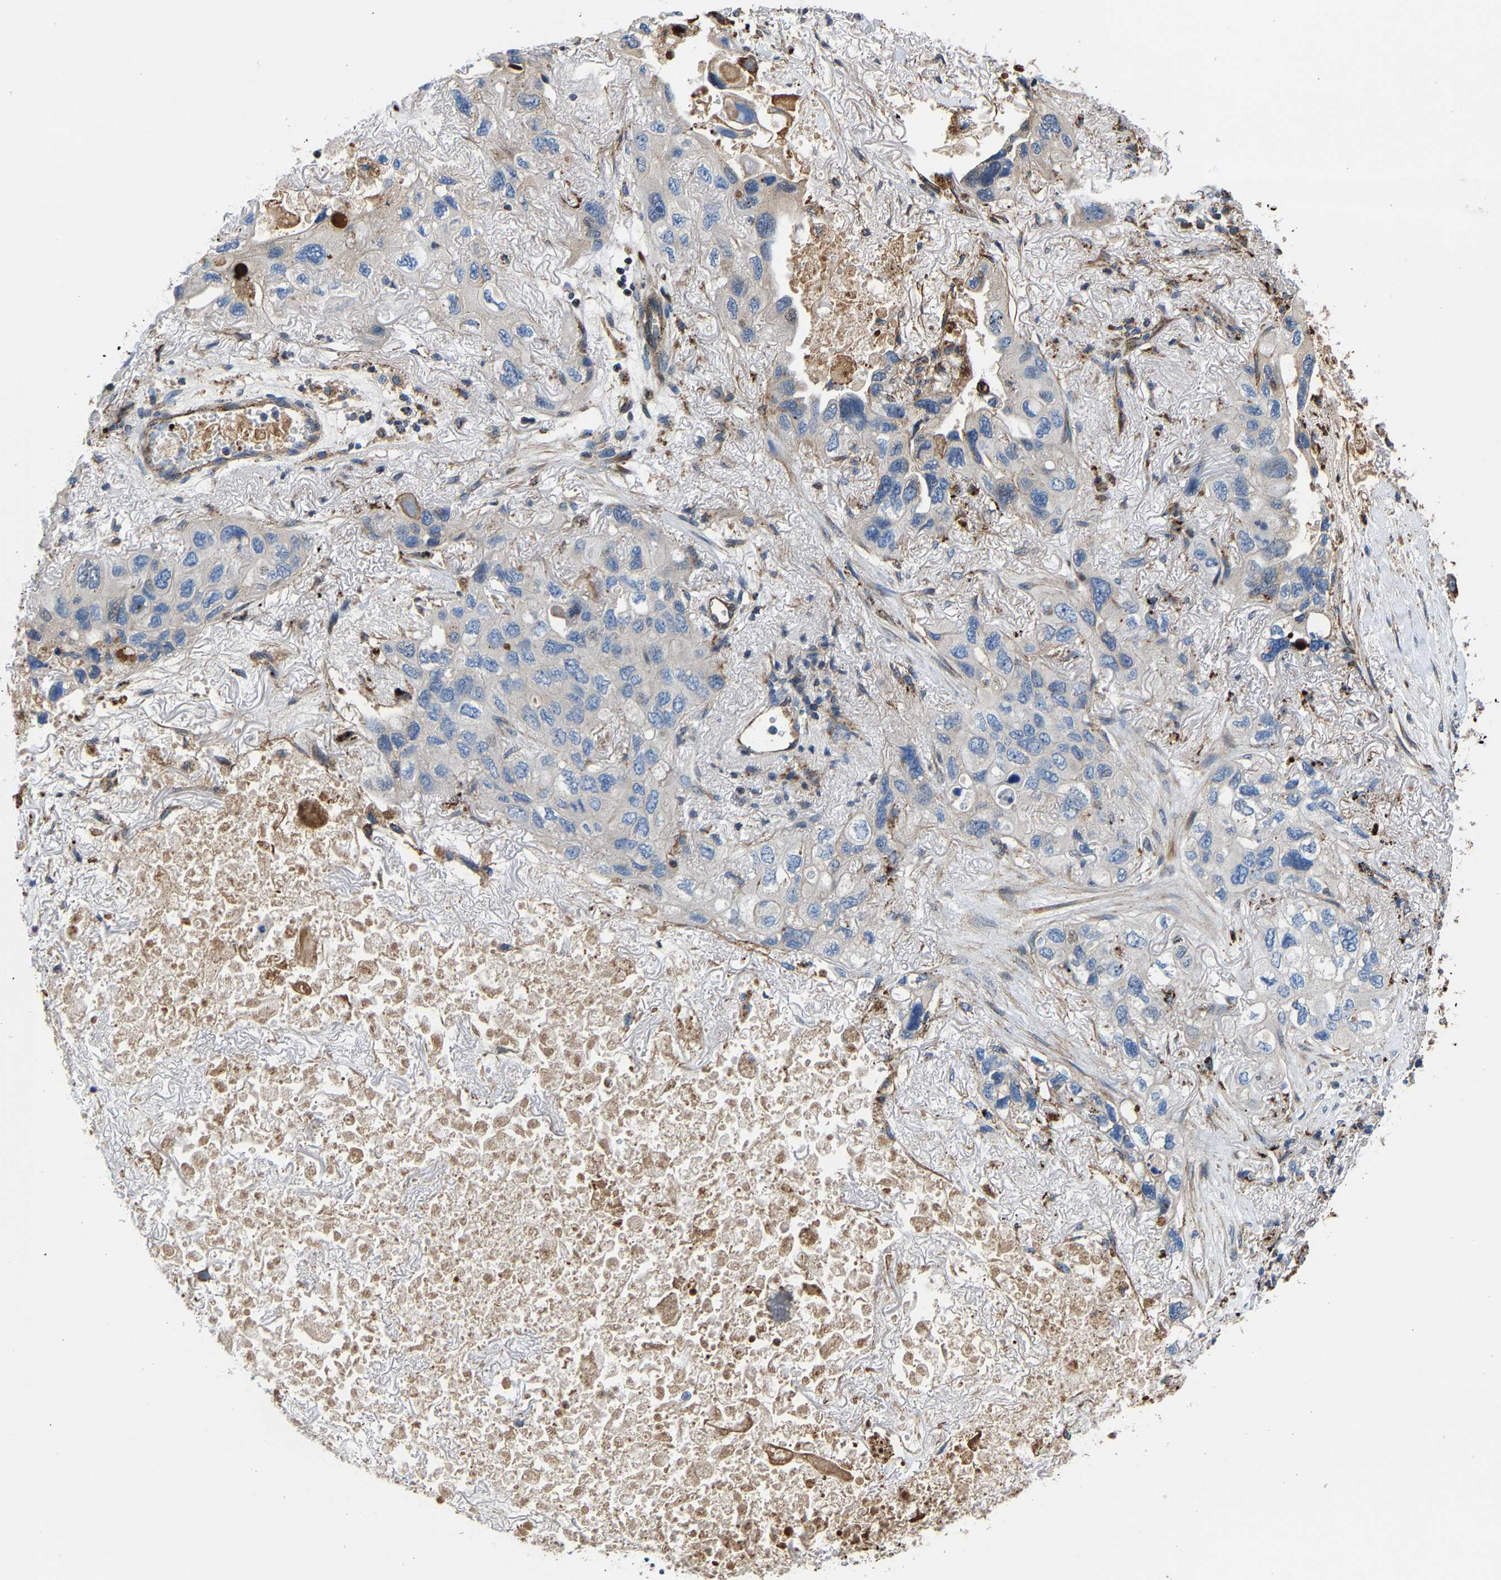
{"staining": {"intensity": "moderate", "quantity": ">75%", "location": "cytoplasmic/membranous"}, "tissue": "lung cancer", "cell_type": "Tumor cells", "image_type": "cancer", "snomed": [{"axis": "morphology", "description": "Squamous cell carcinoma, NOS"}, {"axis": "topography", "description": "Lung"}], "caption": "A histopathology image of human lung cancer (squamous cell carcinoma) stained for a protein displays moderate cytoplasmic/membranous brown staining in tumor cells.", "gene": "DPP7", "patient": {"sex": "female", "age": 73}}